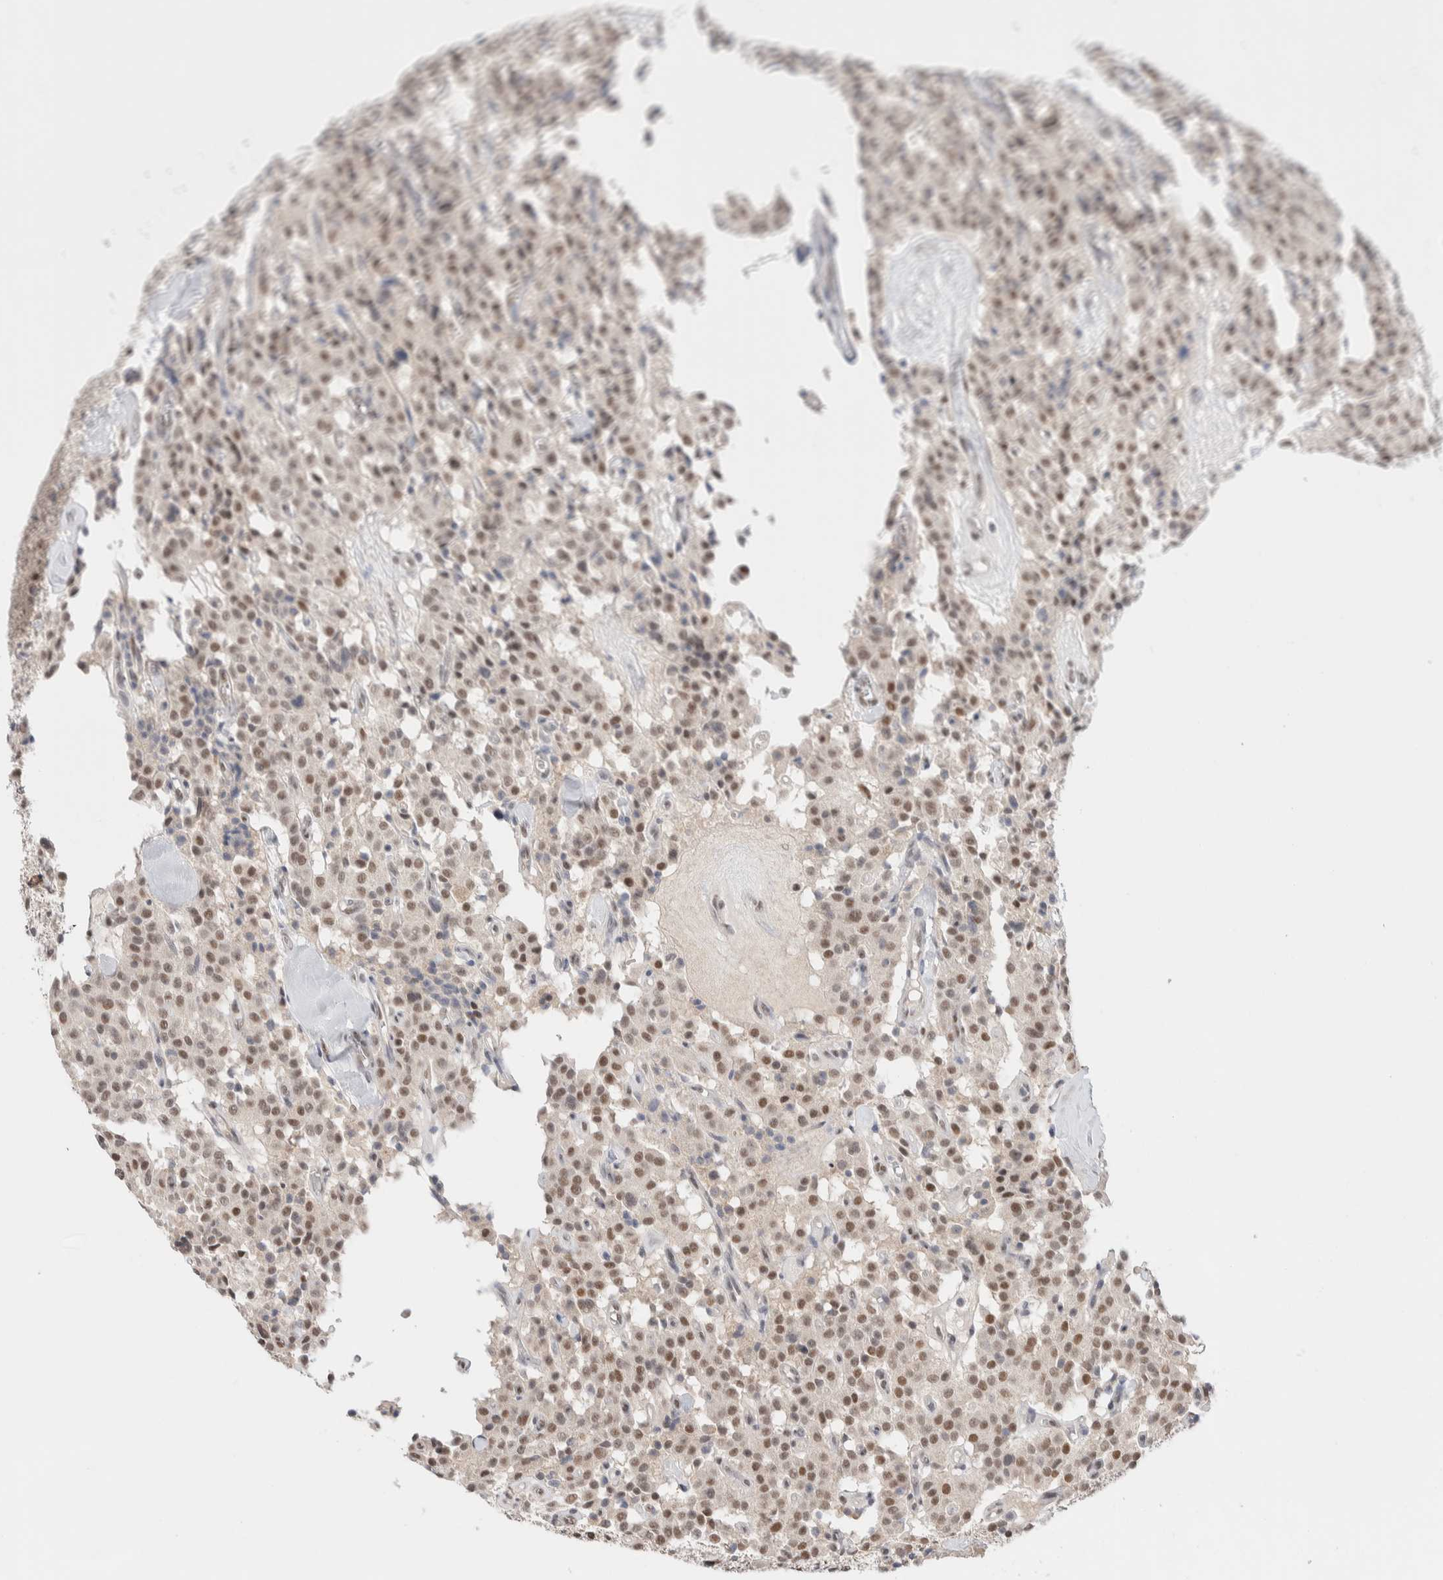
{"staining": {"intensity": "moderate", "quantity": ">75%", "location": "nuclear"}, "tissue": "carcinoid", "cell_type": "Tumor cells", "image_type": "cancer", "snomed": [{"axis": "morphology", "description": "Carcinoid, malignant, NOS"}, {"axis": "topography", "description": "Lung"}], "caption": "This histopathology image demonstrates malignant carcinoid stained with IHC to label a protein in brown. The nuclear of tumor cells show moderate positivity for the protein. Nuclei are counter-stained blue.", "gene": "PRMT1", "patient": {"sex": "male", "age": 30}}